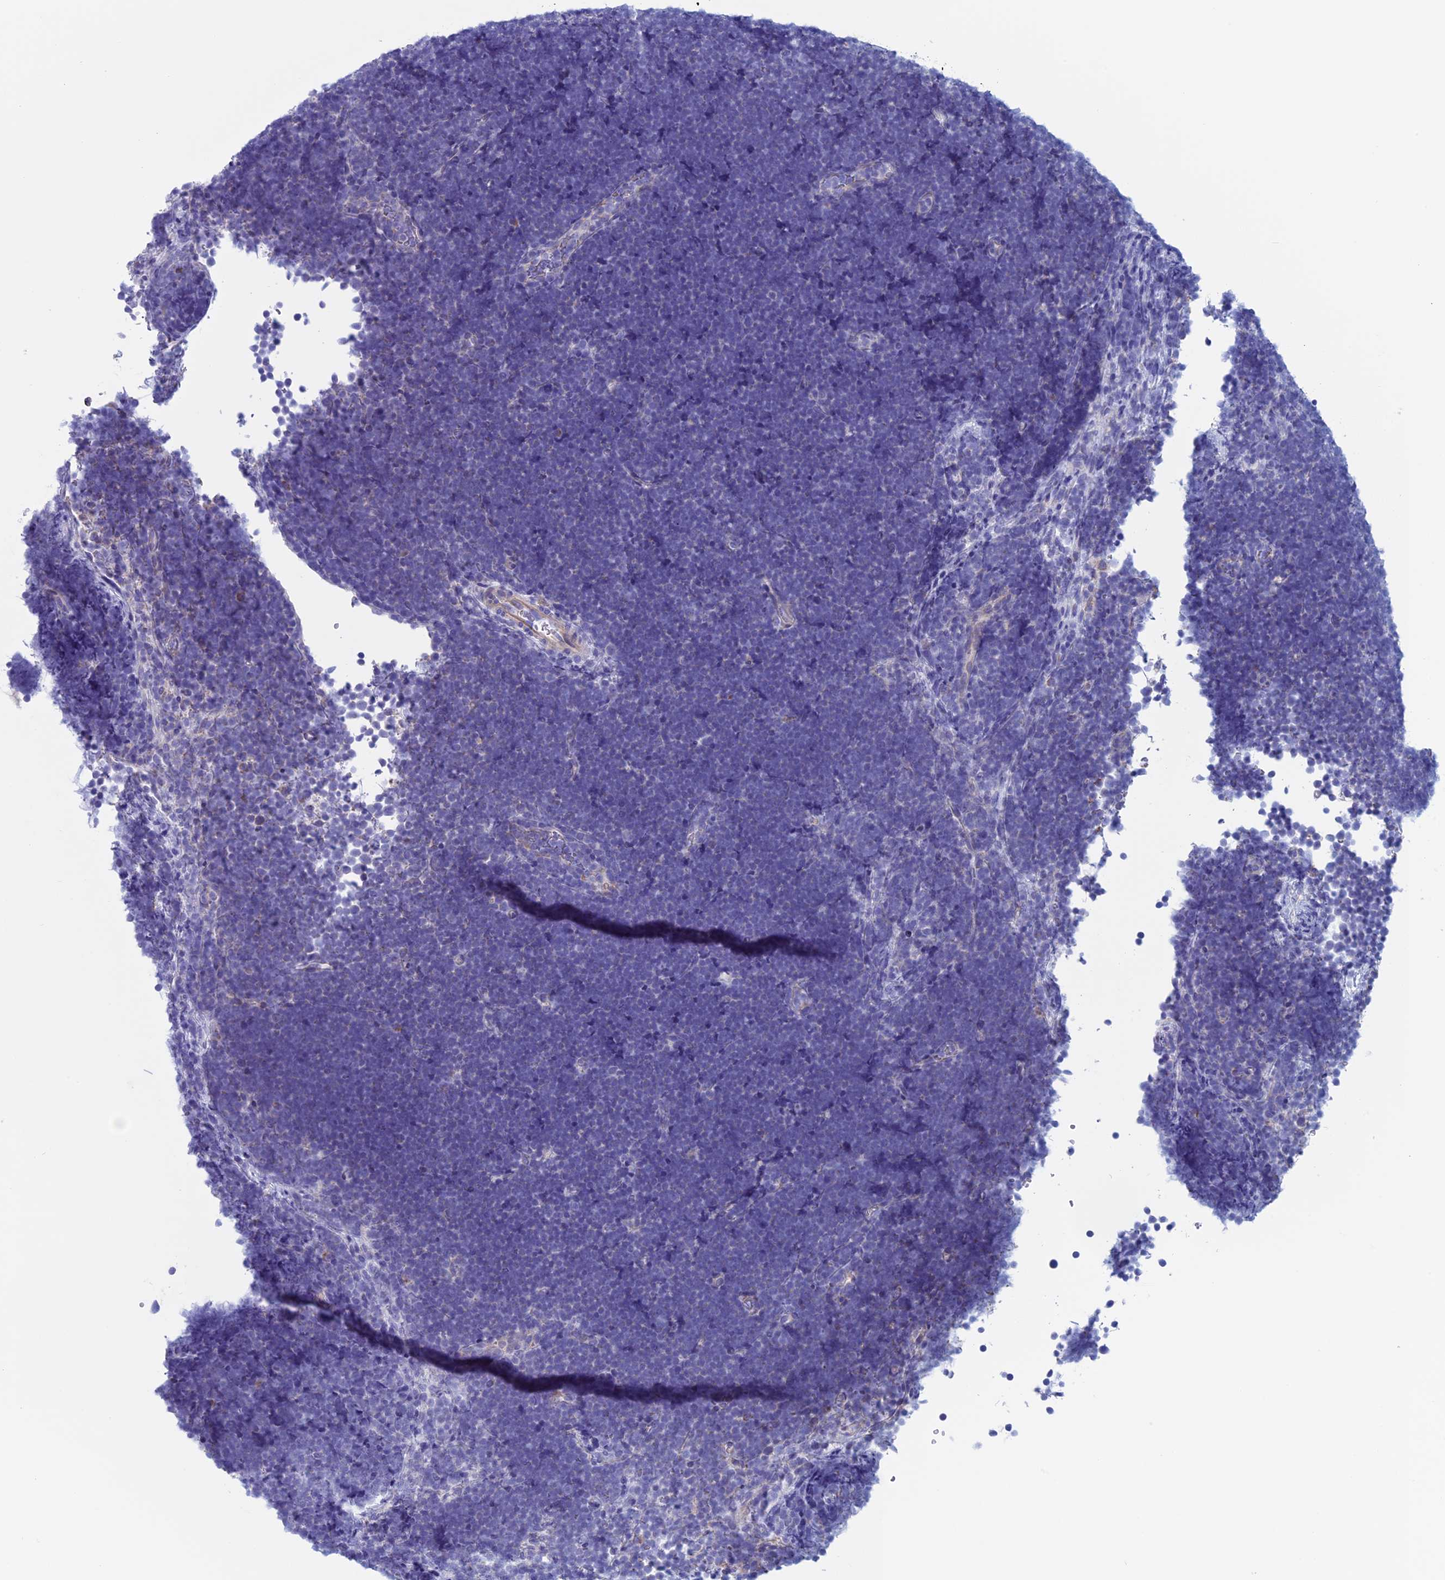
{"staining": {"intensity": "negative", "quantity": "none", "location": "none"}, "tissue": "lymphoma", "cell_type": "Tumor cells", "image_type": "cancer", "snomed": [{"axis": "morphology", "description": "Malignant lymphoma, non-Hodgkin's type, High grade"}, {"axis": "topography", "description": "Lymph node"}], "caption": "DAB (3,3'-diaminobenzidine) immunohistochemical staining of lymphoma demonstrates no significant expression in tumor cells. (Brightfield microscopy of DAB (3,3'-diaminobenzidine) immunohistochemistry (IHC) at high magnification).", "gene": "NDUFB9", "patient": {"sex": "male", "age": 13}}